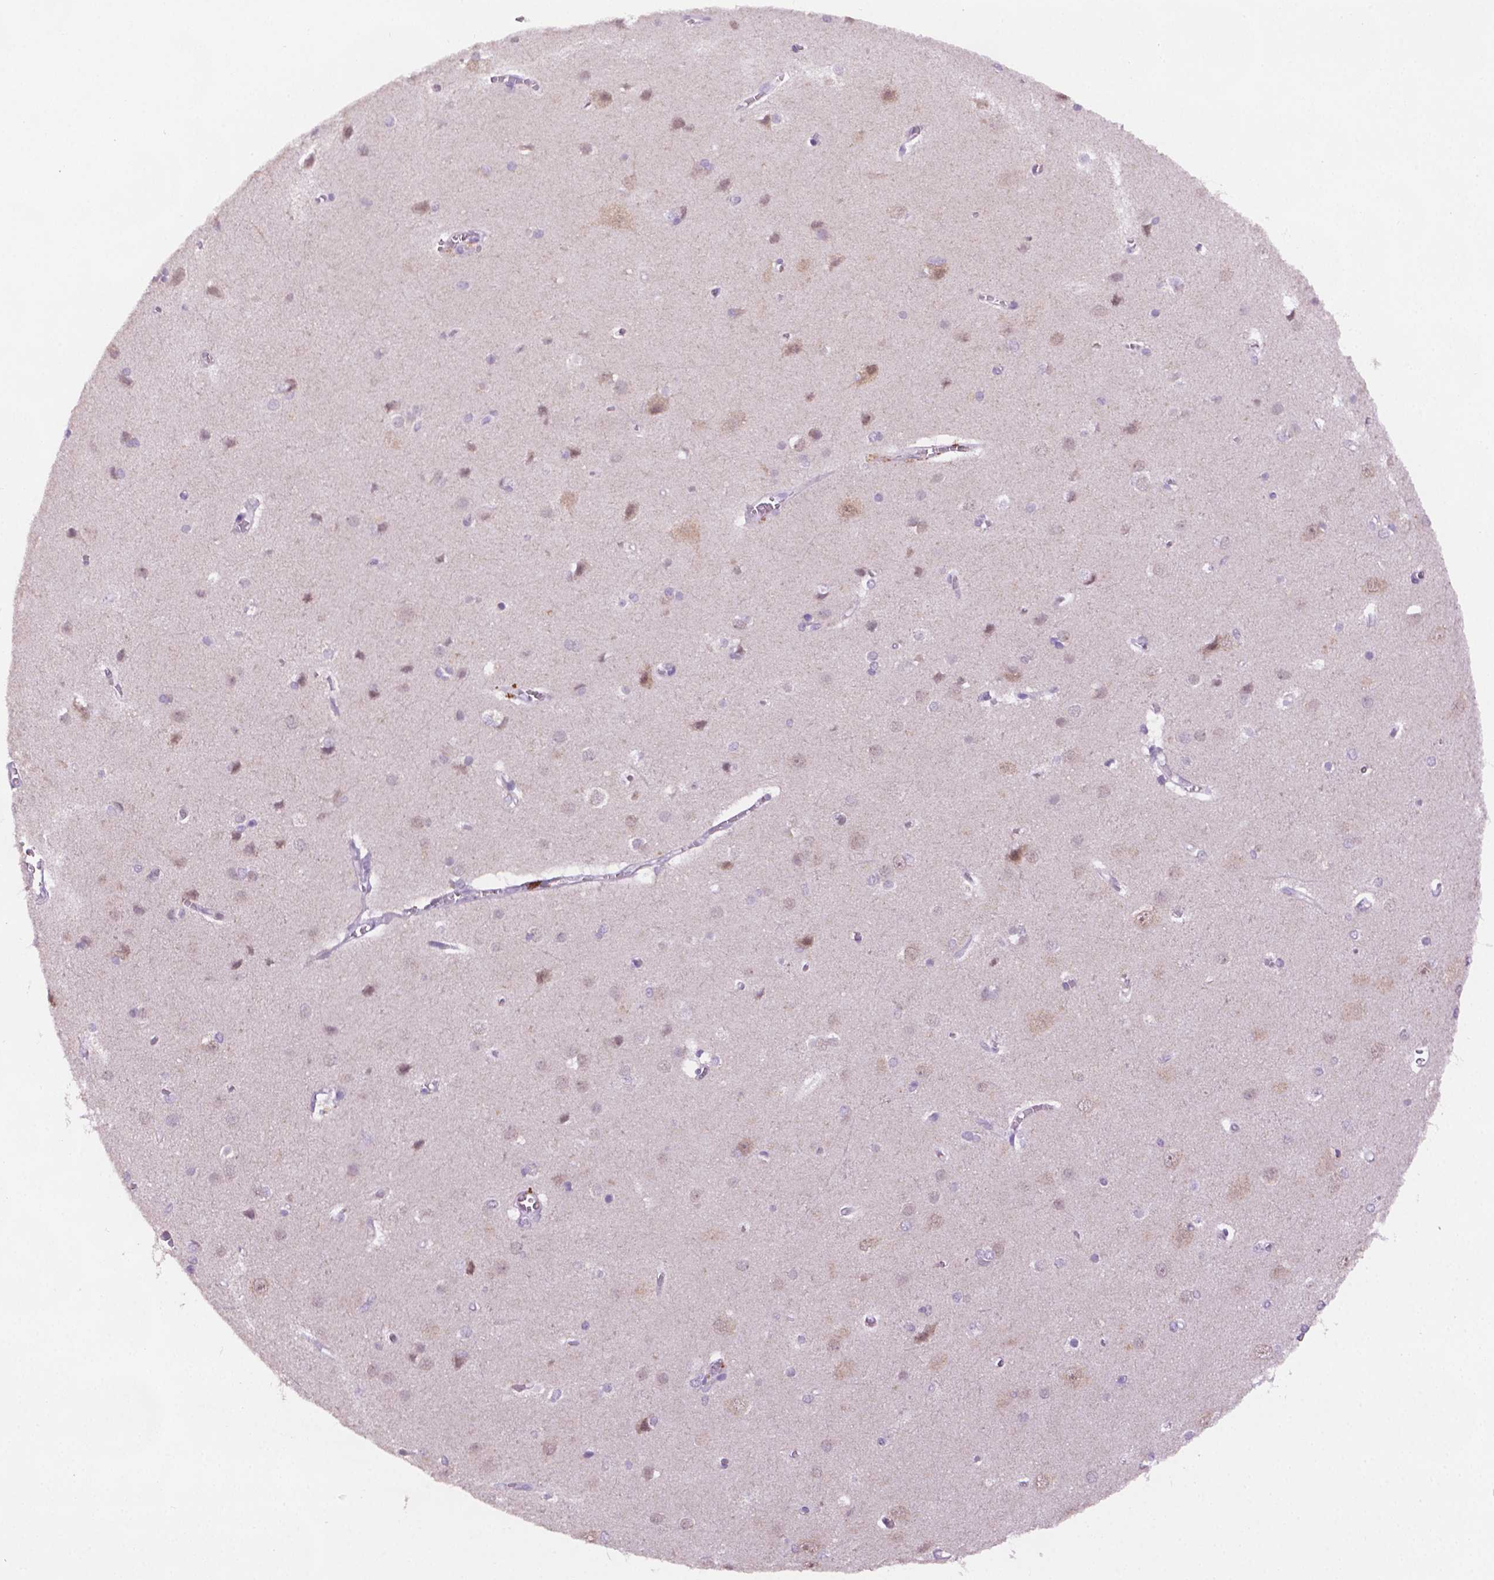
{"staining": {"intensity": "negative", "quantity": "none", "location": "none"}, "tissue": "cerebral cortex", "cell_type": "Endothelial cells", "image_type": "normal", "snomed": [{"axis": "morphology", "description": "Normal tissue, NOS"}, {"axis": "topography", "description": "Cerebral cortex"}], "caption": "The photomicrograph demonstrates no staining of endothelial cells in unremarkable cerebral cortex. The staining is performed using DAB (3,3'-diaminobenzidine) brown chromogen with nuclei counter-stained in using hematoxylin.", "gene": "CDKN2D", "patient": {"sex": "male", "age": 37}}